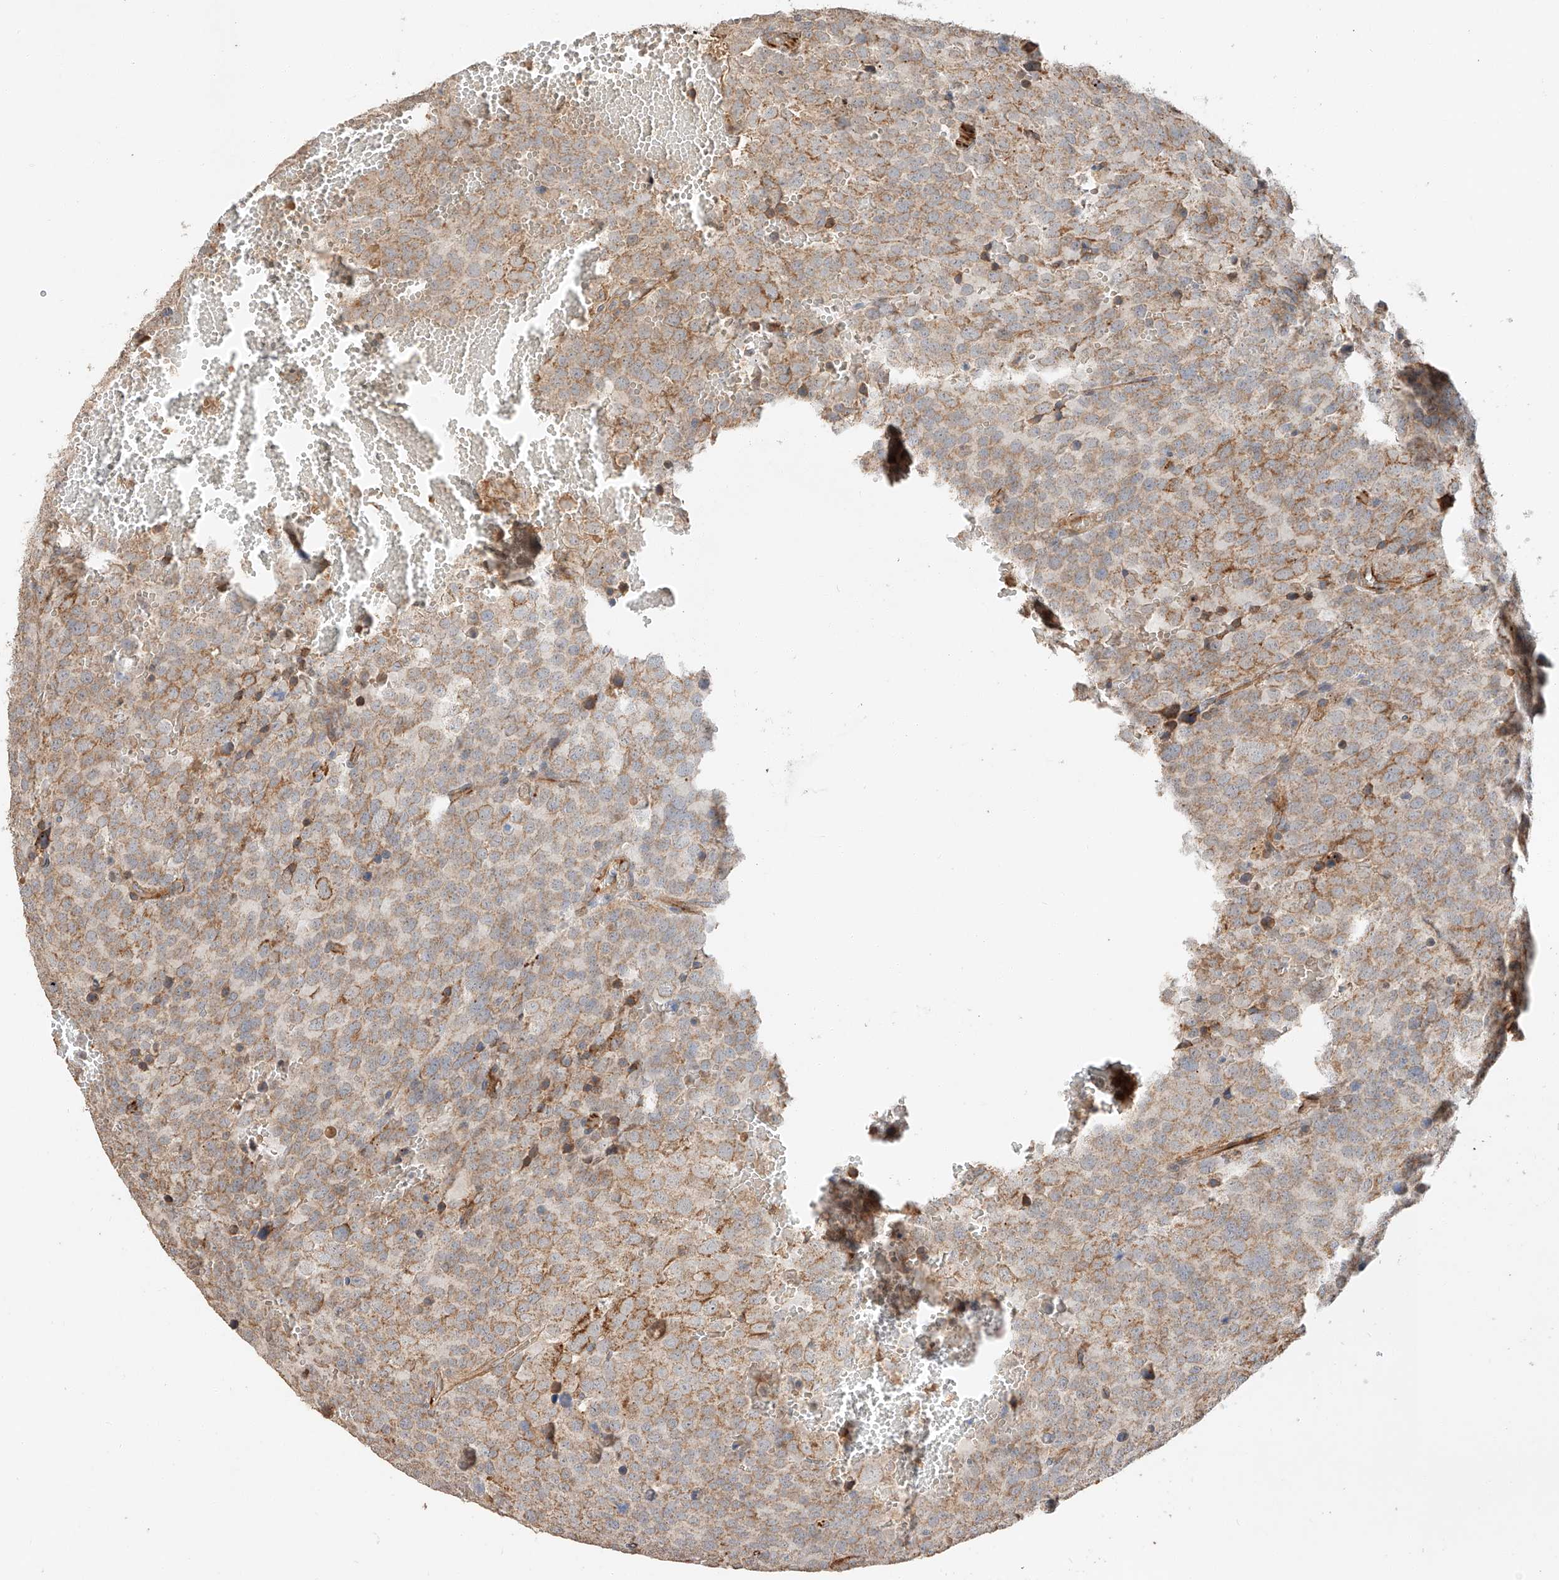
{"staining": {"intensity": "moderate", "quantity": ">75%", "location": "cytoplasmic/membranous"}, "tissue": "testis cancer", "cell_type": "Tumor cells", "image_type": "cancer", "snomed": [{"axis": "morphology", "description": "Seminoma, NOS"}, {"axis": "topography", "description": "Testis"}], "caption": "Testis cancer stained with a brown dye shows moderate cytoplasmic/membranous positive staining in approximately >75% of tumor cells.", "gene": "SUSD6", "patient": {"sex": "male", "age": 71}}